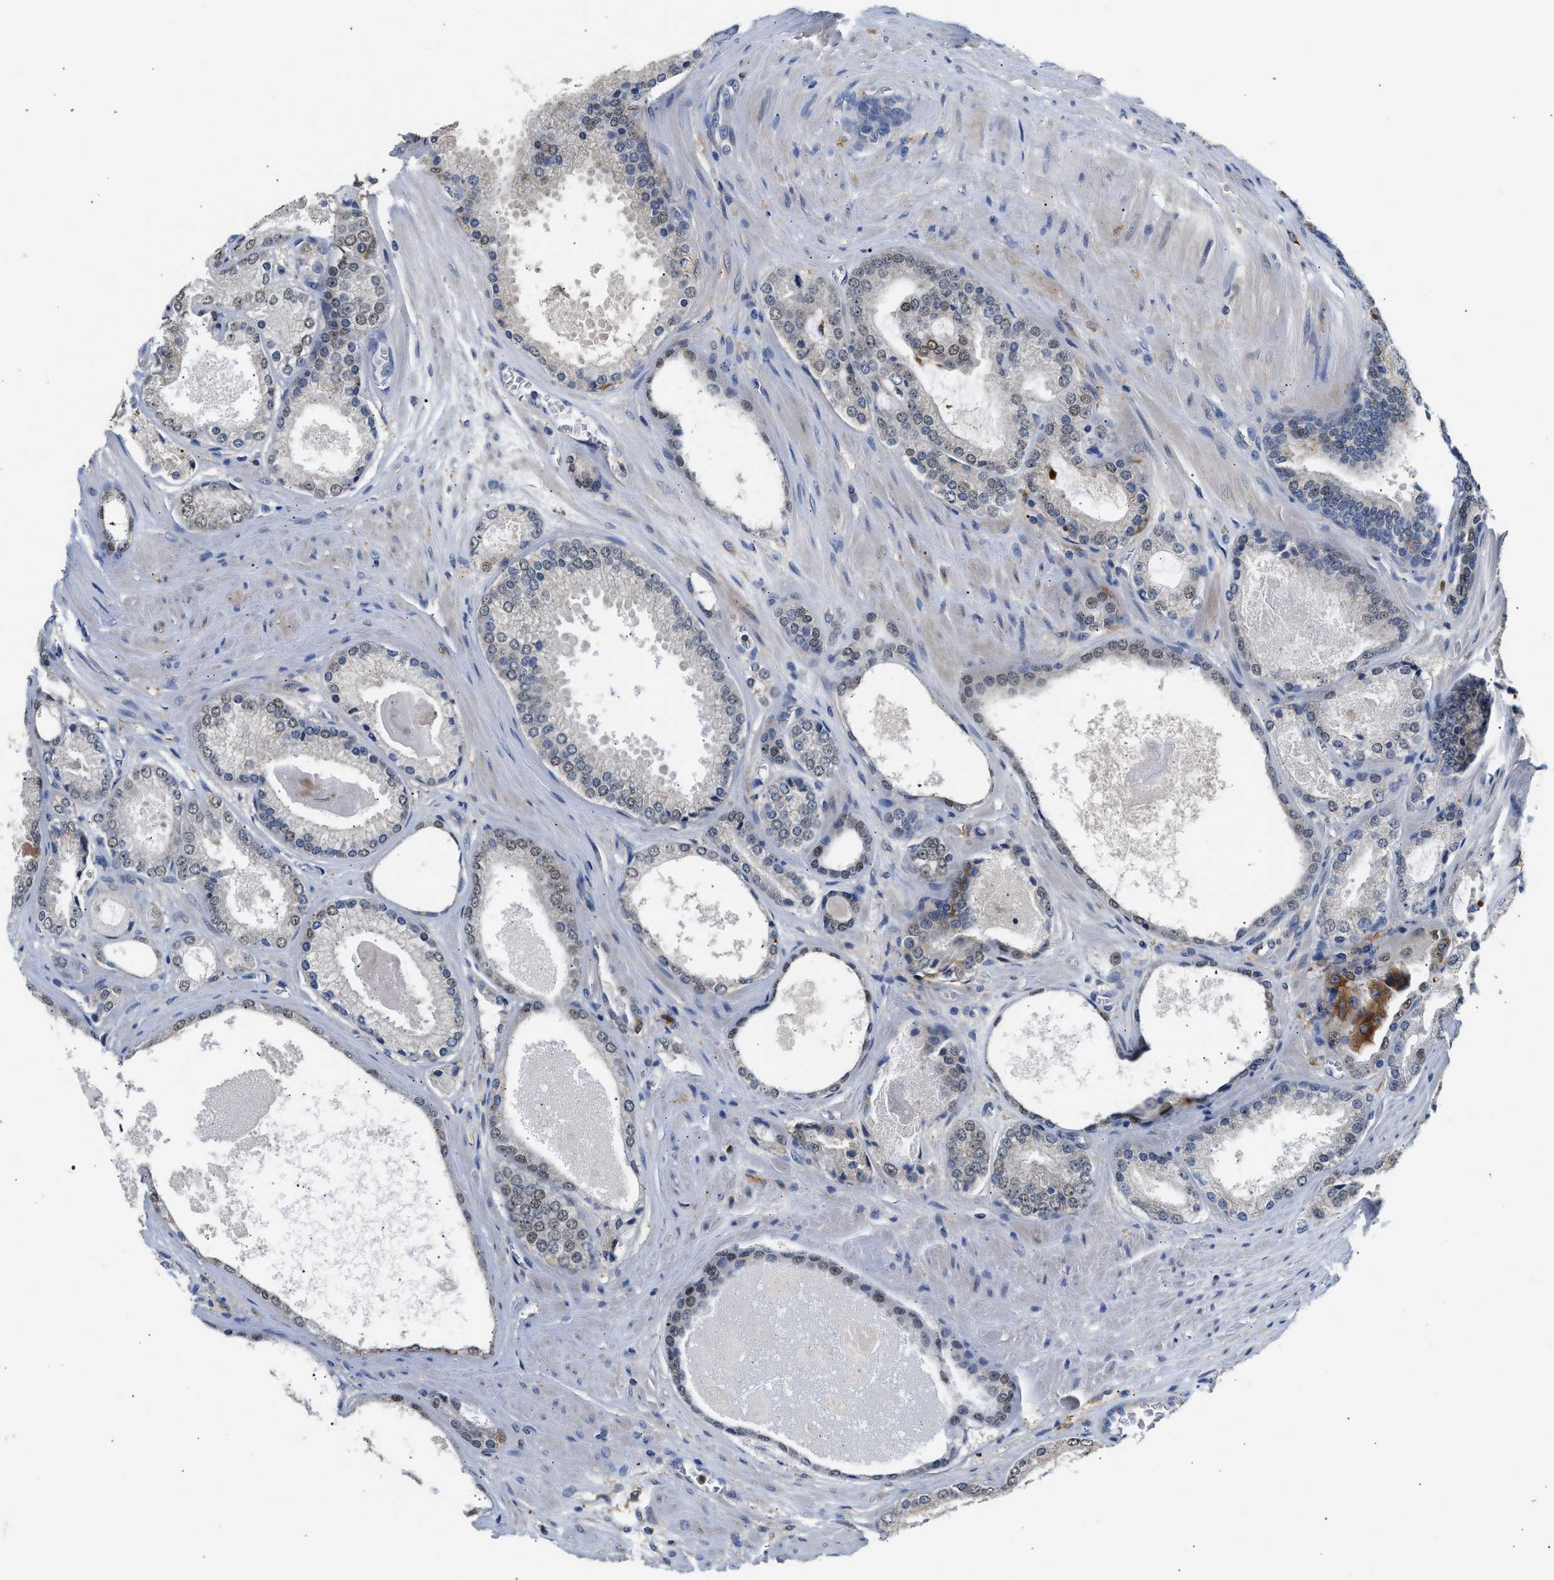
{"staining": {"intensity": "weak", "quantity": "<25%", "location": "nuclear"}, "tissue": "prostate cancer", "cell_type": "Tumor cells", "image_type": "cancer", "snomed": [{"axis": "morphology", "description": "Adenocarcinoma, High grade"}, {"axis": "topography", "description": "Prostate"}], "caption": "Immunohistochemical staining of prostate adenocarcinoma (high-grade) demonstrates no significant staining in tumor cells.", "gene": "RAB31", "patient": {"sex": "male", "age": 65}}